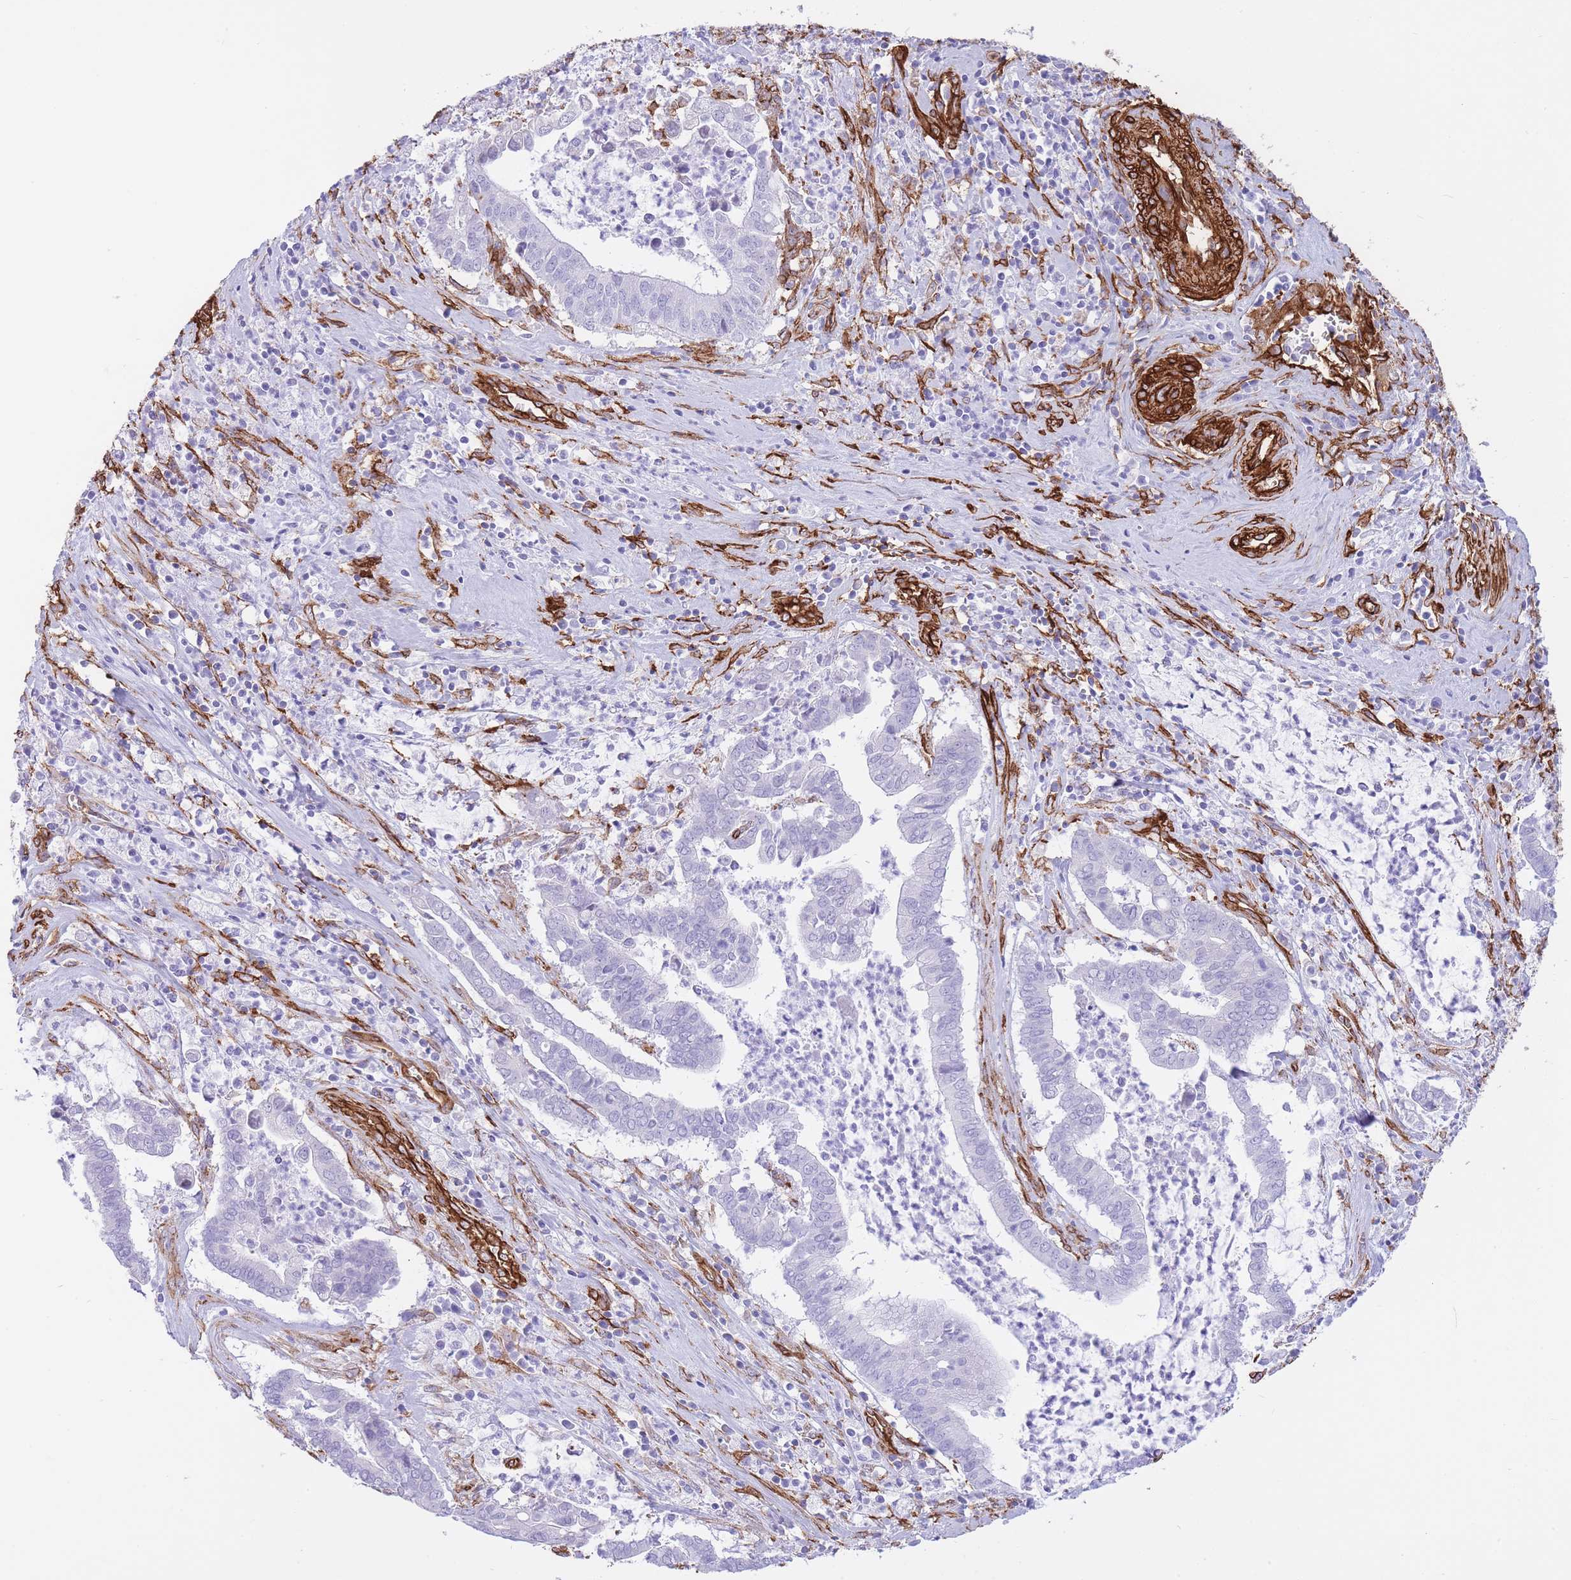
{"staining": {"intensity": "negative", "quantity": "none", "location": "none"}, "tissue": "cervical cancer", "cell_type": "Tumor cells", "image_type": "cancer", "snomed": [{"axis": "morphology", "description": "Adenocarcinoma, NOS"}, {"axis": "topography", "description": "Cervix"}], "caption": "An image of human cervical adenocarcinoma is negative for staining in tumor cells.", "gene": "CAVIN1", "patient": {"sex": "female", "age": 44}}